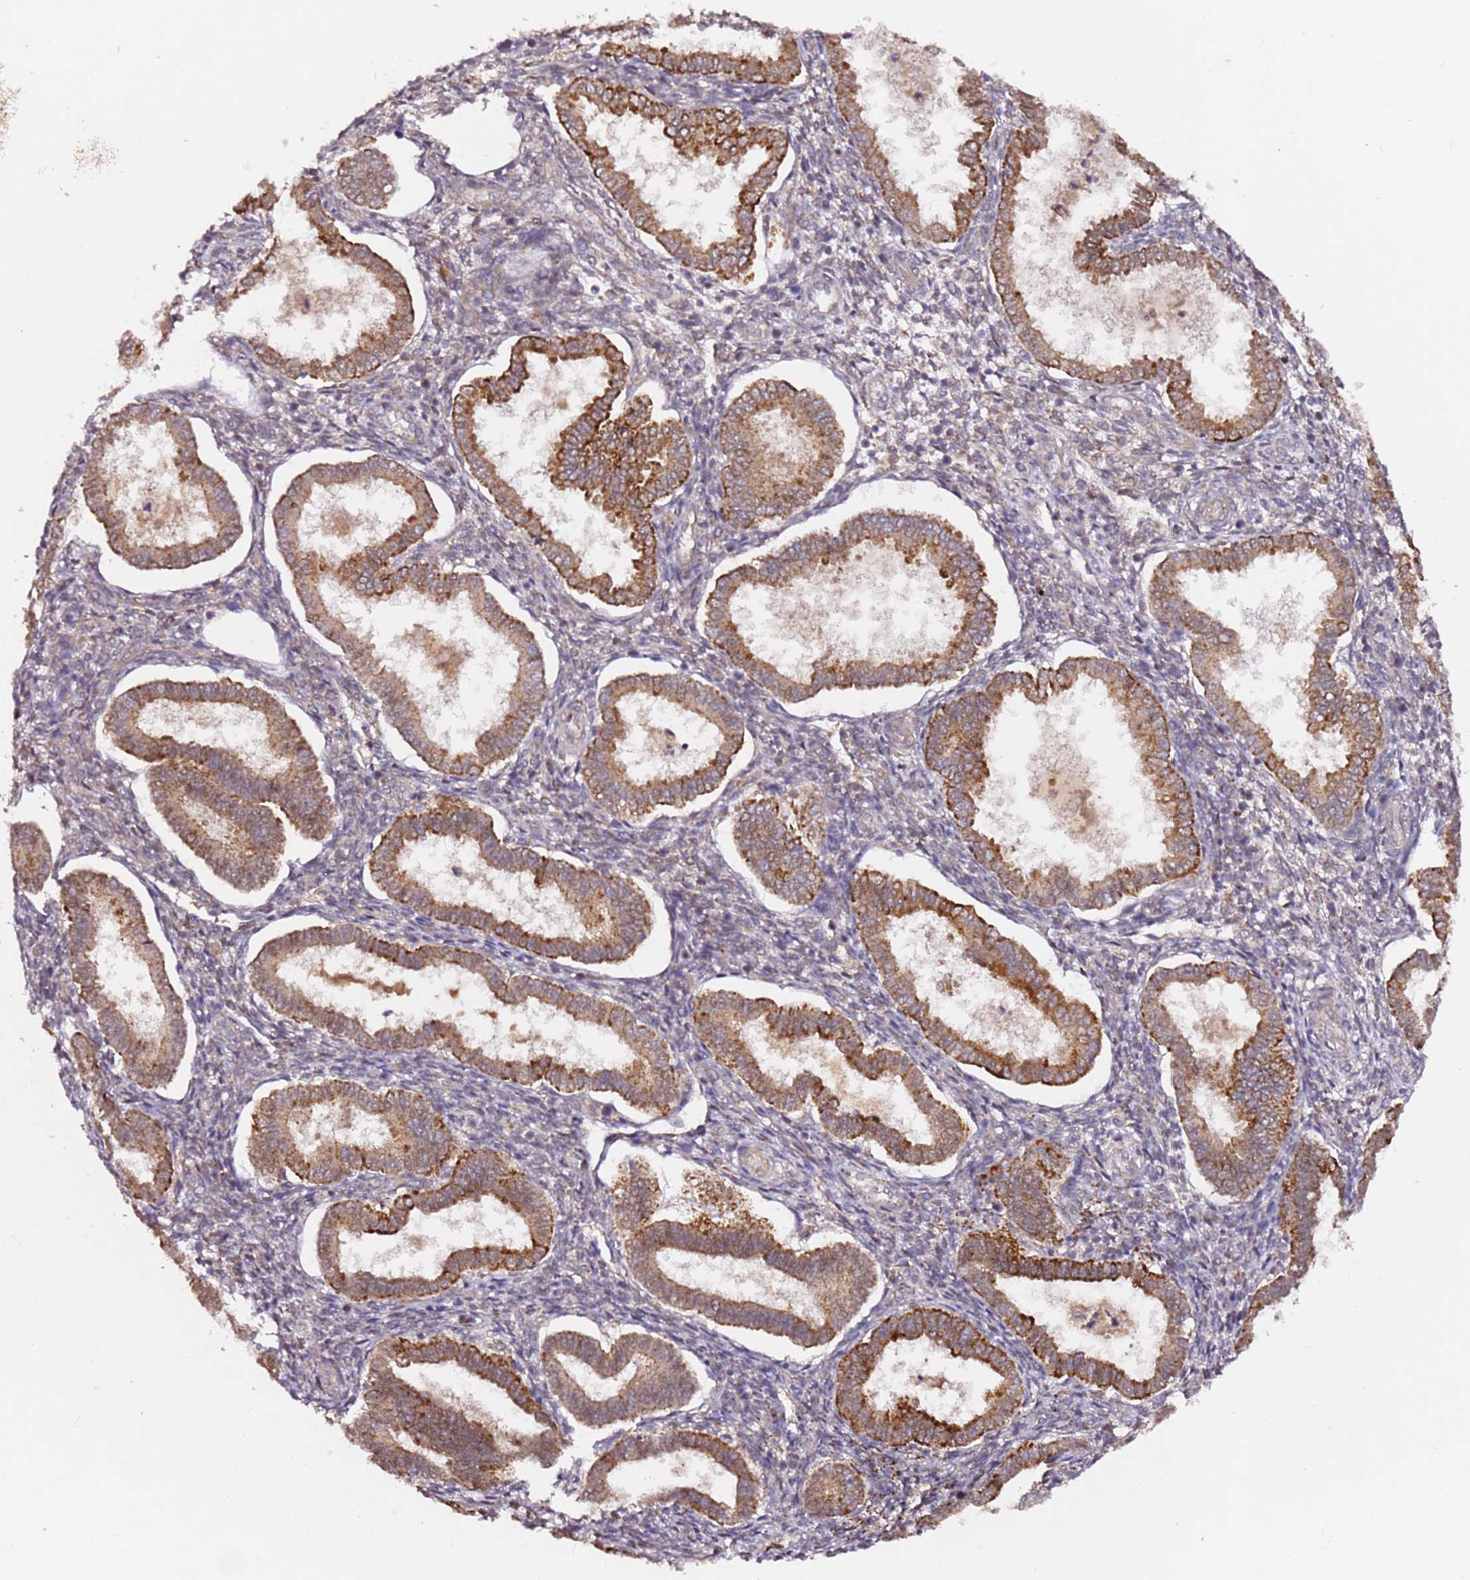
{"staining": {"intensity": "moderate", "quantity": ">75%", "location": "cytoplasmic/membranous,nuclear"}, "tissue": "endometrium", "cell_type": "Cells in endometrial stroma", "image_type": "normal", "snomed": [{"axis": "morphology", "description": "Normal tissue, NOS"}, {"axis": "topography", "description": "Endometrium"}], "caption": "Protein expression by immunohistochemistry demonstrates moderate cytoplasmic/membranous,nuclear staining in approximately >75% of cells in endometrial stroma in benign endometrium.", "gene": "ALG11", "patient": {"sex": "female", "age": 24}}